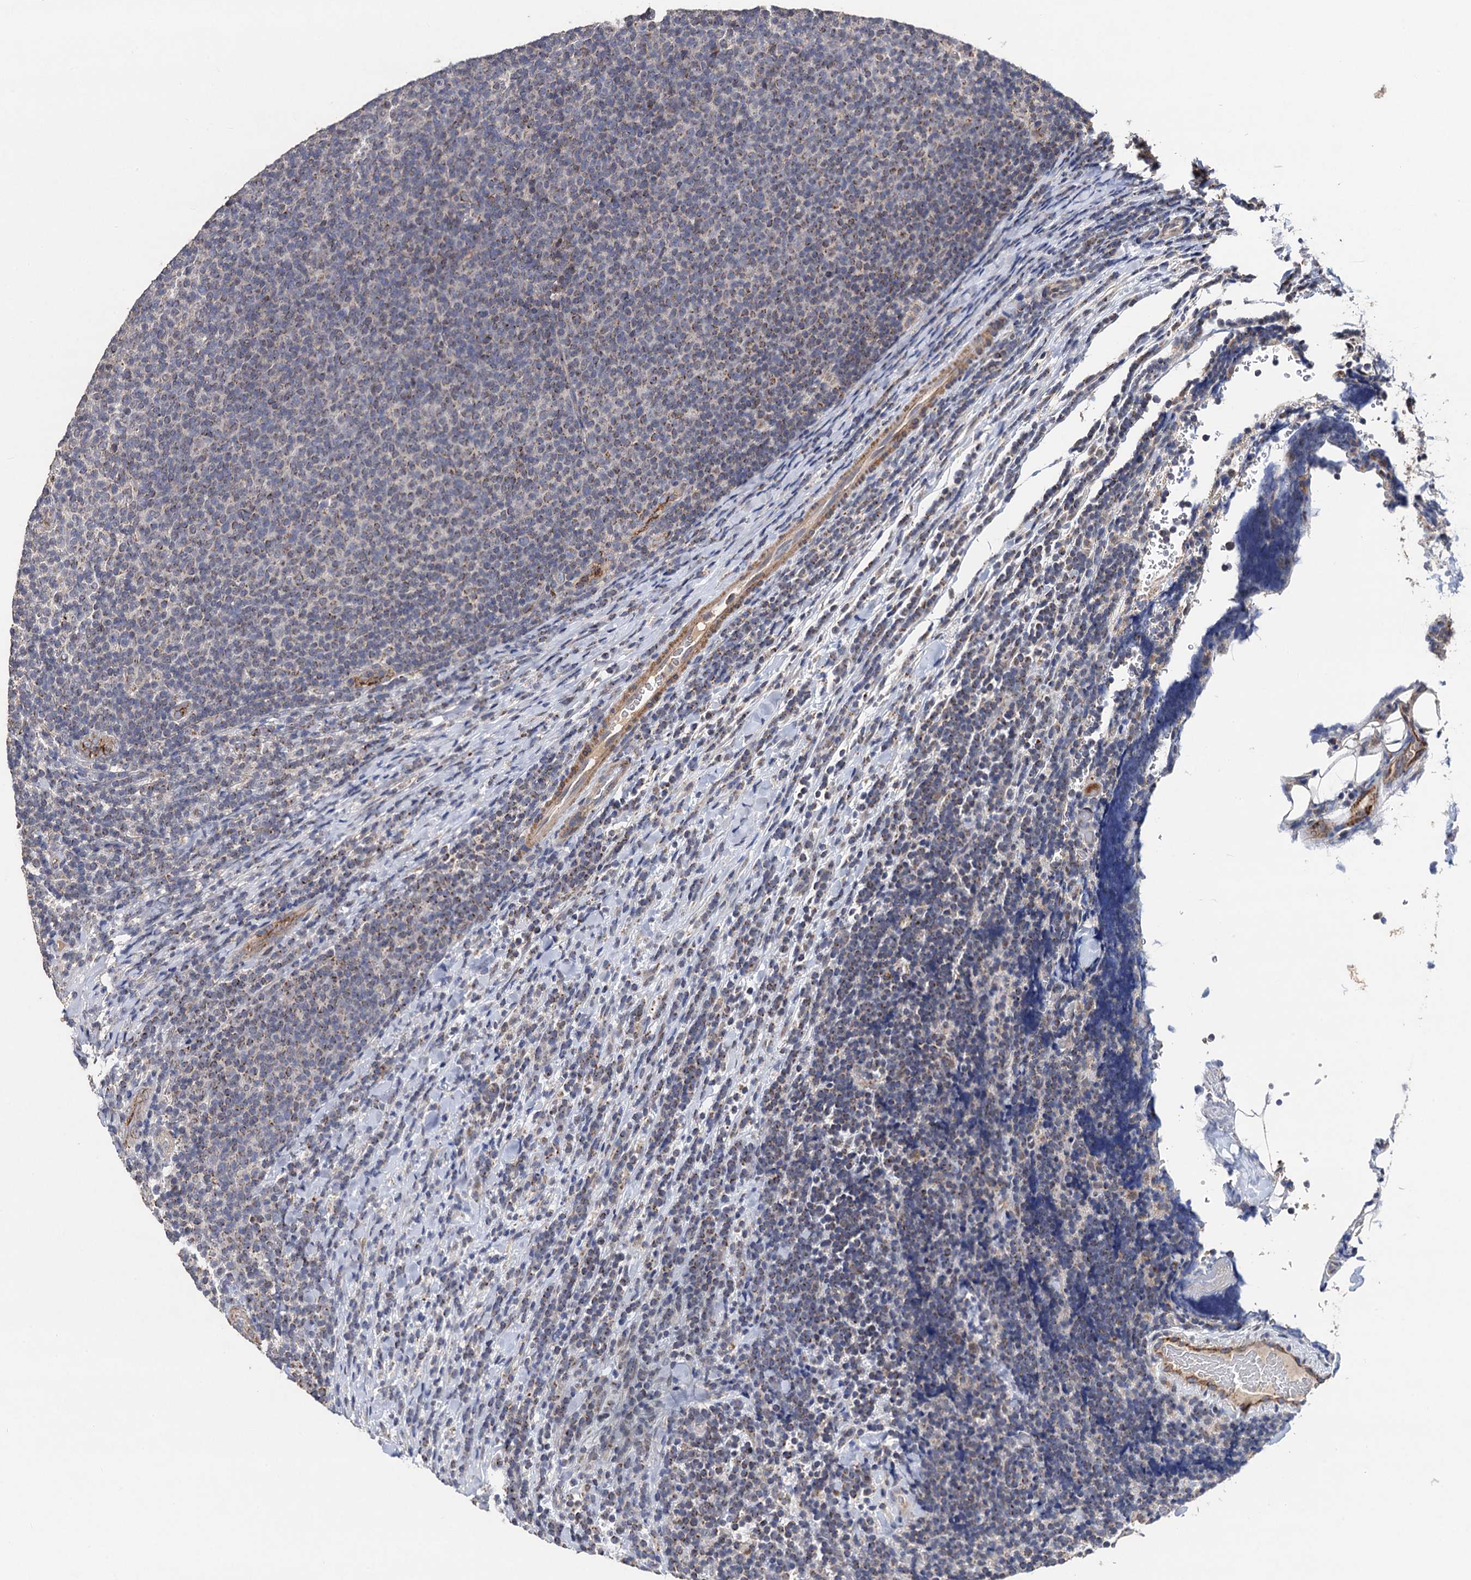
{"staining": {"intensity": "weak", "quantity": "25%-75%", "location": "cytoplasmic/membranous"}, "tissue": "lymphoma", "cell_type": "Tumor cells", "image_type": "cancer", "snomed": [{"axis": "morphology", "description": "Malignant lymphoma, non-Hodgkin's type, Low grade"}, {"axis": "topography", "description": "Lymph node"}], "caption": "Protein analysis of low-grade malignant lymphoma, non-Hodgkin's type tissue shows weak cytoplasmic/membranous expression in approximately 25%-75% of tumor cells.", "gene": "PPTC7", "patient": {"sex": "male", "age": 66}}